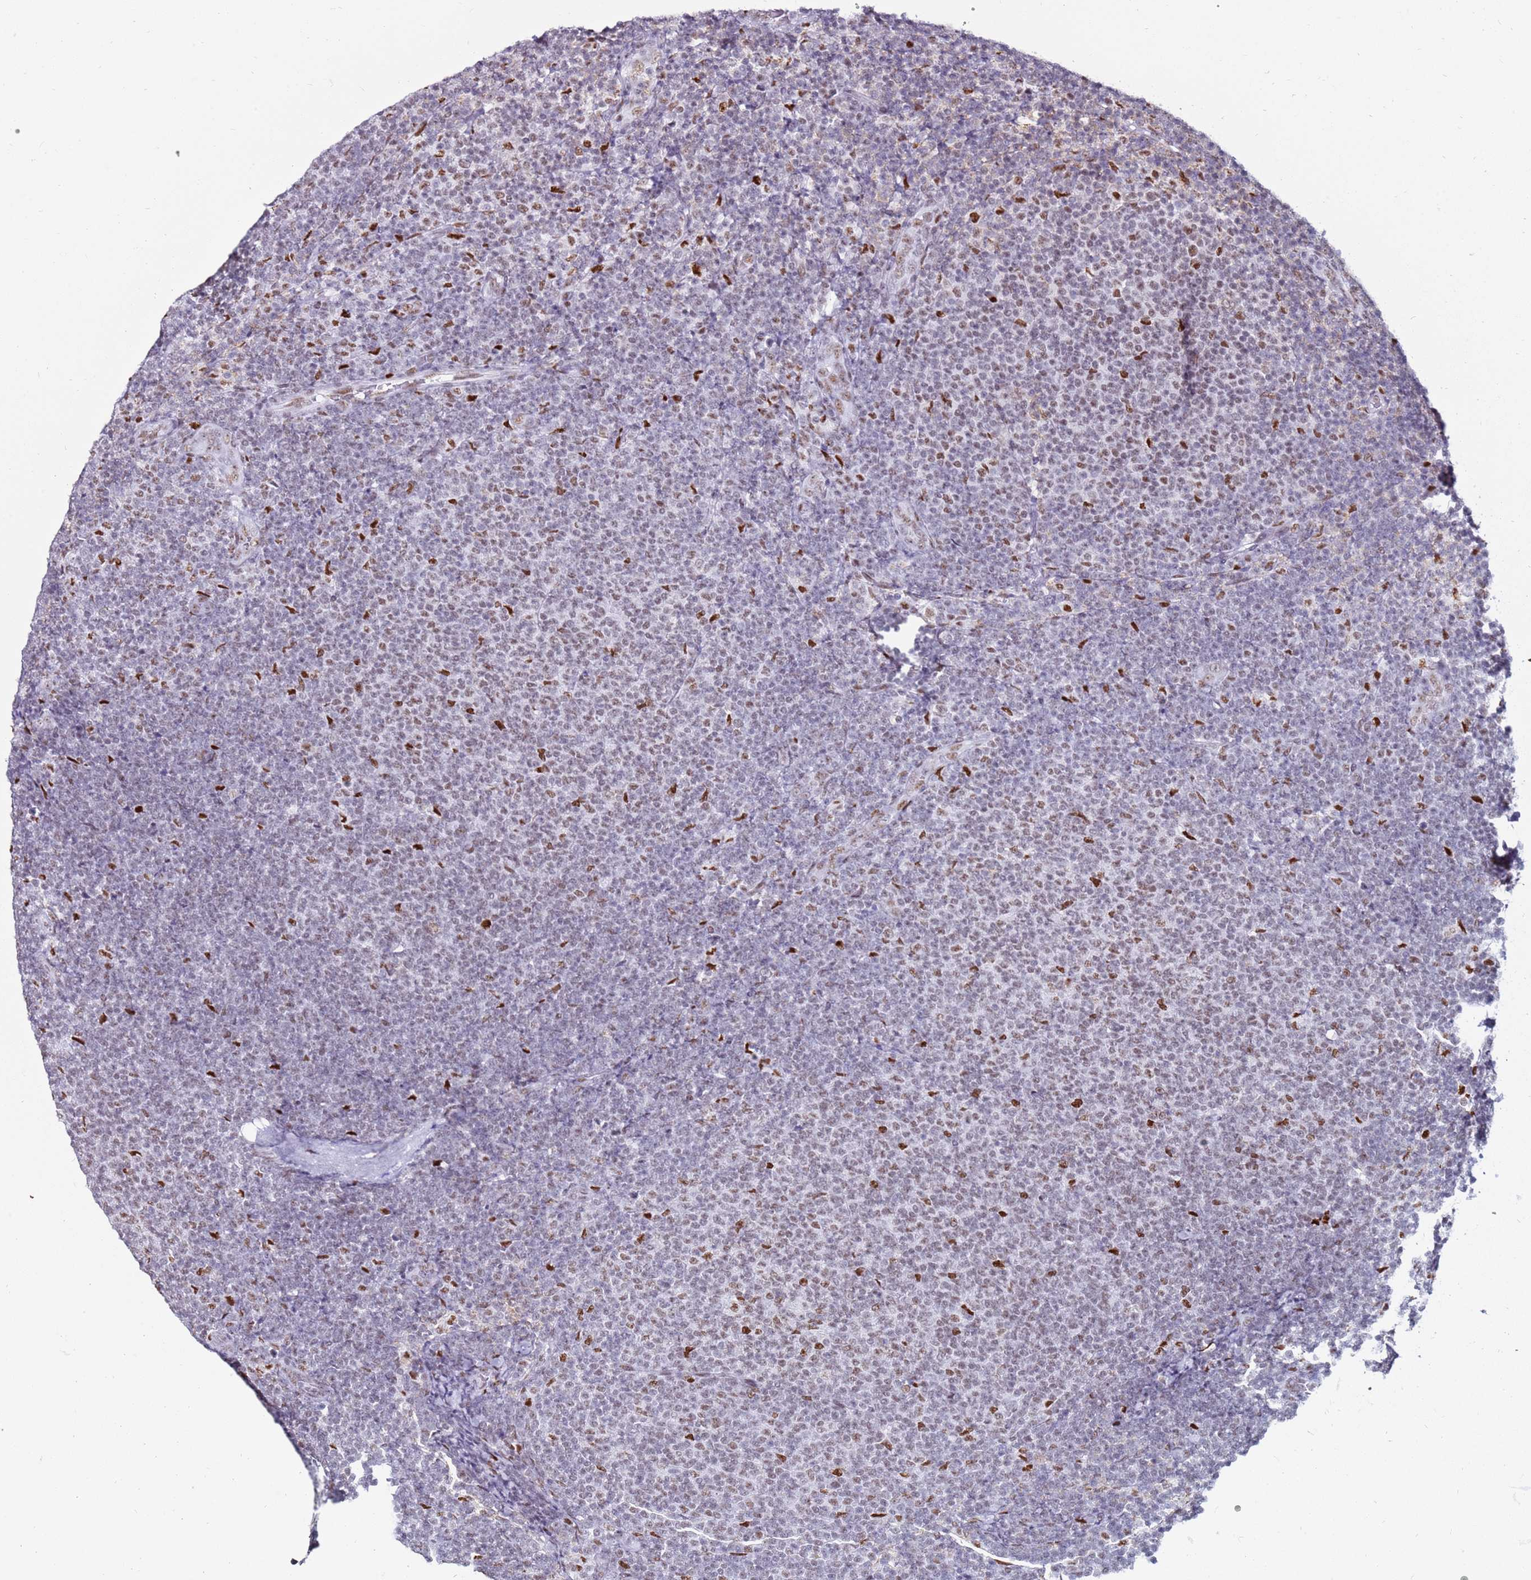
{"staining": {"intensity": "moderate", "quantity": "<25%", "location": "nuclear"}, "tissue": "lymphoma", "cell_type": "Tumor cells", "image_type": "cancer", "snomed": [{"axis": "morphology", "description": "Malignant lymphoma, non-Hodgkin's type, Low grade"}, {"axis": "topography", "description": "Lymph node"}], "caption": "Tumor cells display moderate nuclear expression in about <25% of cells in malignant lymphoma, non-Hodgkin's type (low-grade).", "gene": "KPNA4", "patient": {"sex": "male", "age": 66}}